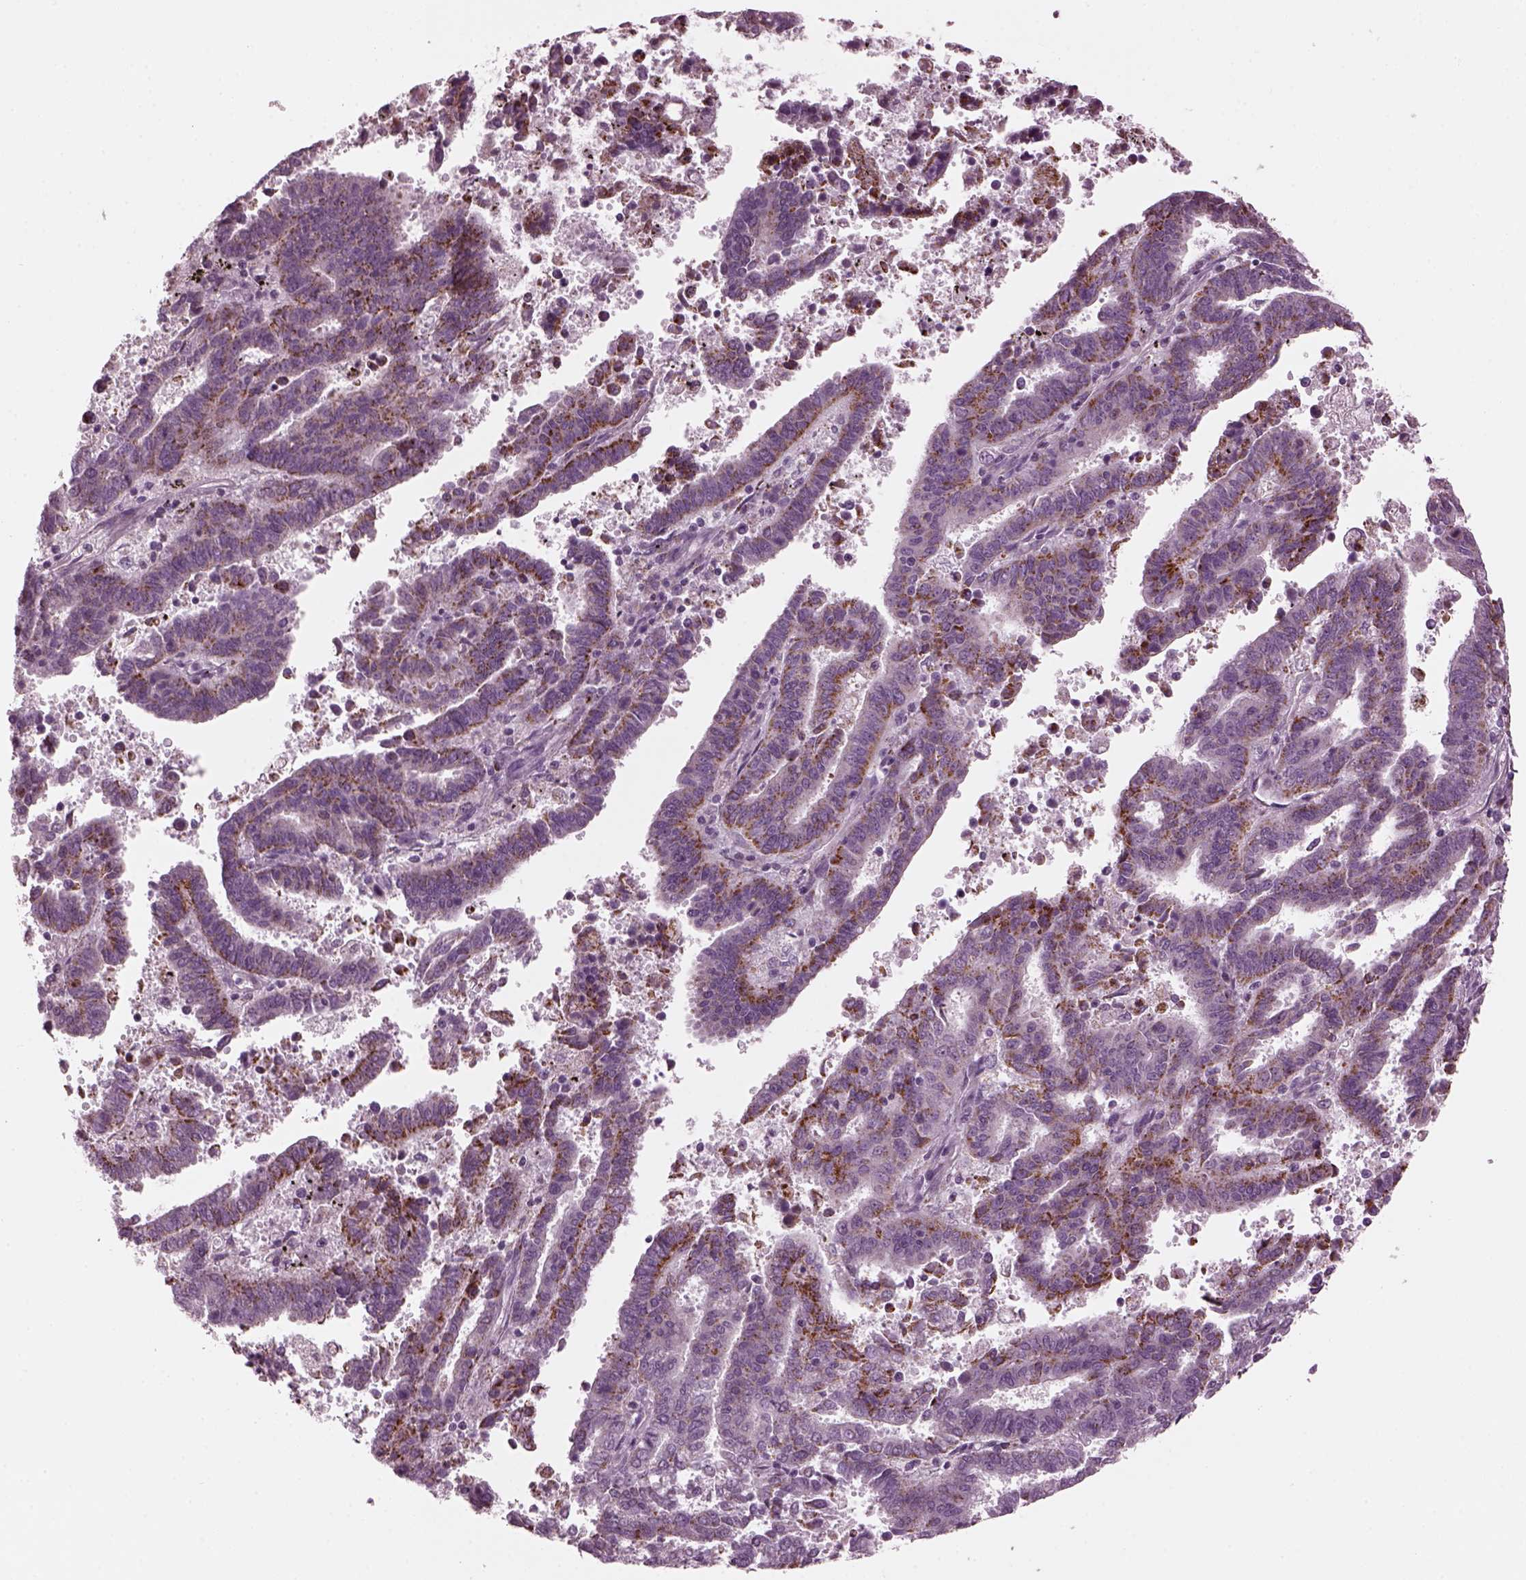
{"staining": {"intensity": "strong", "quantity": ">75%", "location": "cytoplasmic/membranous"}, "tissue": "endometrial cancer", "cell_type": "Tumor cells", "image_type": "cancer", "snomed": [{"axis": "morphology", "description": "Adenocarcinoma, NOS"}, {"axis": "topography", "description": "Uterus"}], "caption": "Endometrial adenocarcinoma stained with DAB (3,3'-diaminobenzidine) immunohistochemistry shows high levels of strong cytoplasmic/membranous staining in about >75% of tumor cells.", "gene": "RIMS2", "patient": {"sex": "female", "age": 83}}